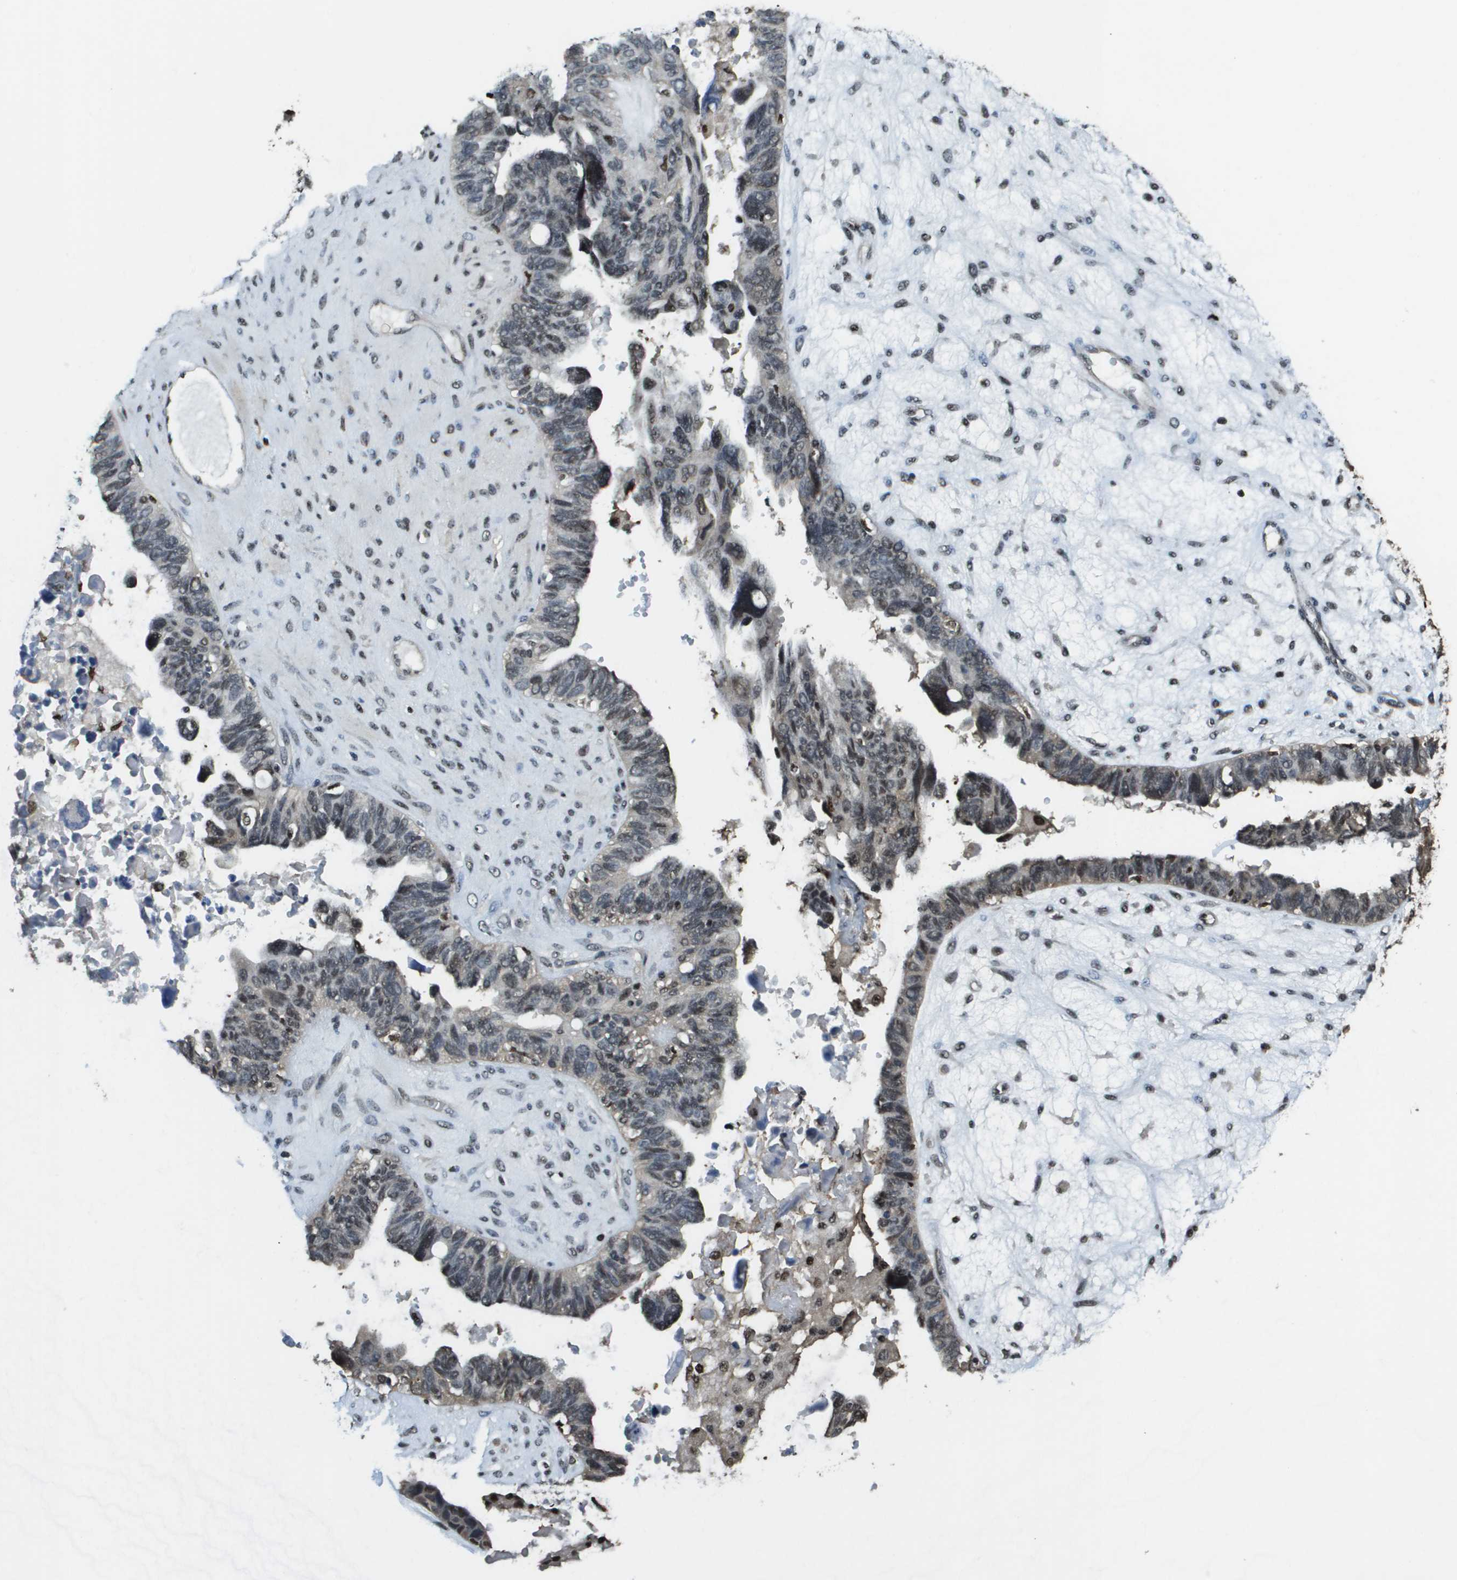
{"staining": {"intensity": "weak", "quantity": "25%-75%", "location": "nuclear"}, "tissue": "ovarian cancer", "cell_type": "Tumor cells", "image_type": "cancer", "snomed": [{"axis": "morphology", "description": "Cystadenocarcinoma, serous, NOS"}, {"axis": "topography", "description": "Ovary"}], "caption": "Protein expression analysis of serous cystadenocarcinoma (ovarian) reveals weak nuclear staining in approximately 25%-75% of tumor cells. (Stains: DAB (3,3'-diaminobenzidine) in brown, nuclei in blue, Microscopy: brightfield microscopy at high magnification).", "gene": "SP100", "patient": {"sex": "female", "age": 79}}